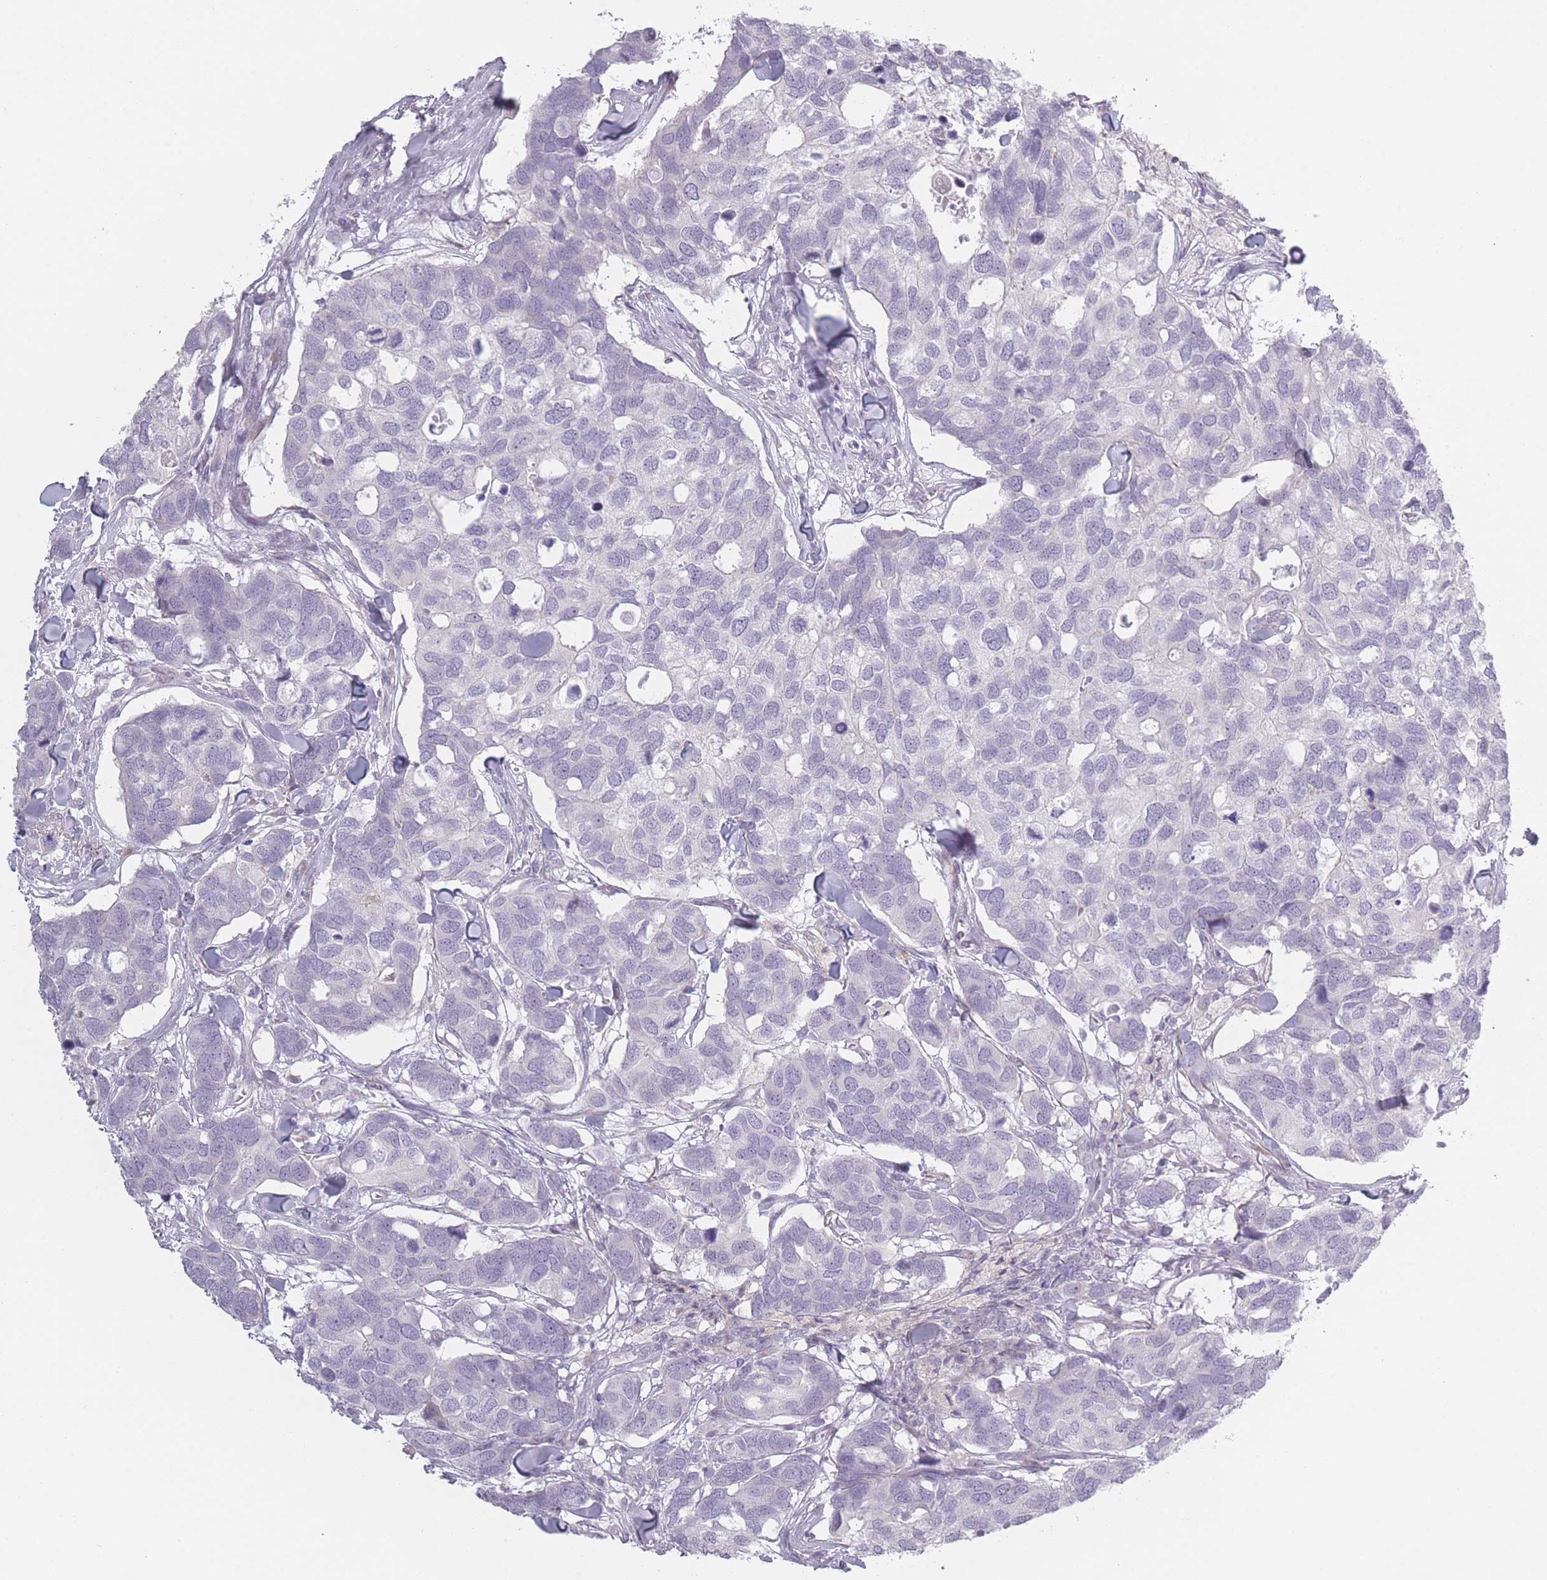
{"staining": {"intensity": "negative", "quantity": "none", "location": "none"}, "tissue": "breast cancer", "cell_type": "Tumor cells", "image_type": "cancer", "snomed": [{"axis": "morphology", "description": "Duct carcinoma"}, {"axis": "topography", "description": "Breast"}], "caption": "Protein analysis of intraductal carcinoma (breast) displays no significant expression in tumor cells. (DAB (3,3'-diaminobenzidine) immunohistochemistry (IHC) with hematoxylin counter stain).", "gene": "RASL10B", "patient": {"sex": "female", "age": 83}}